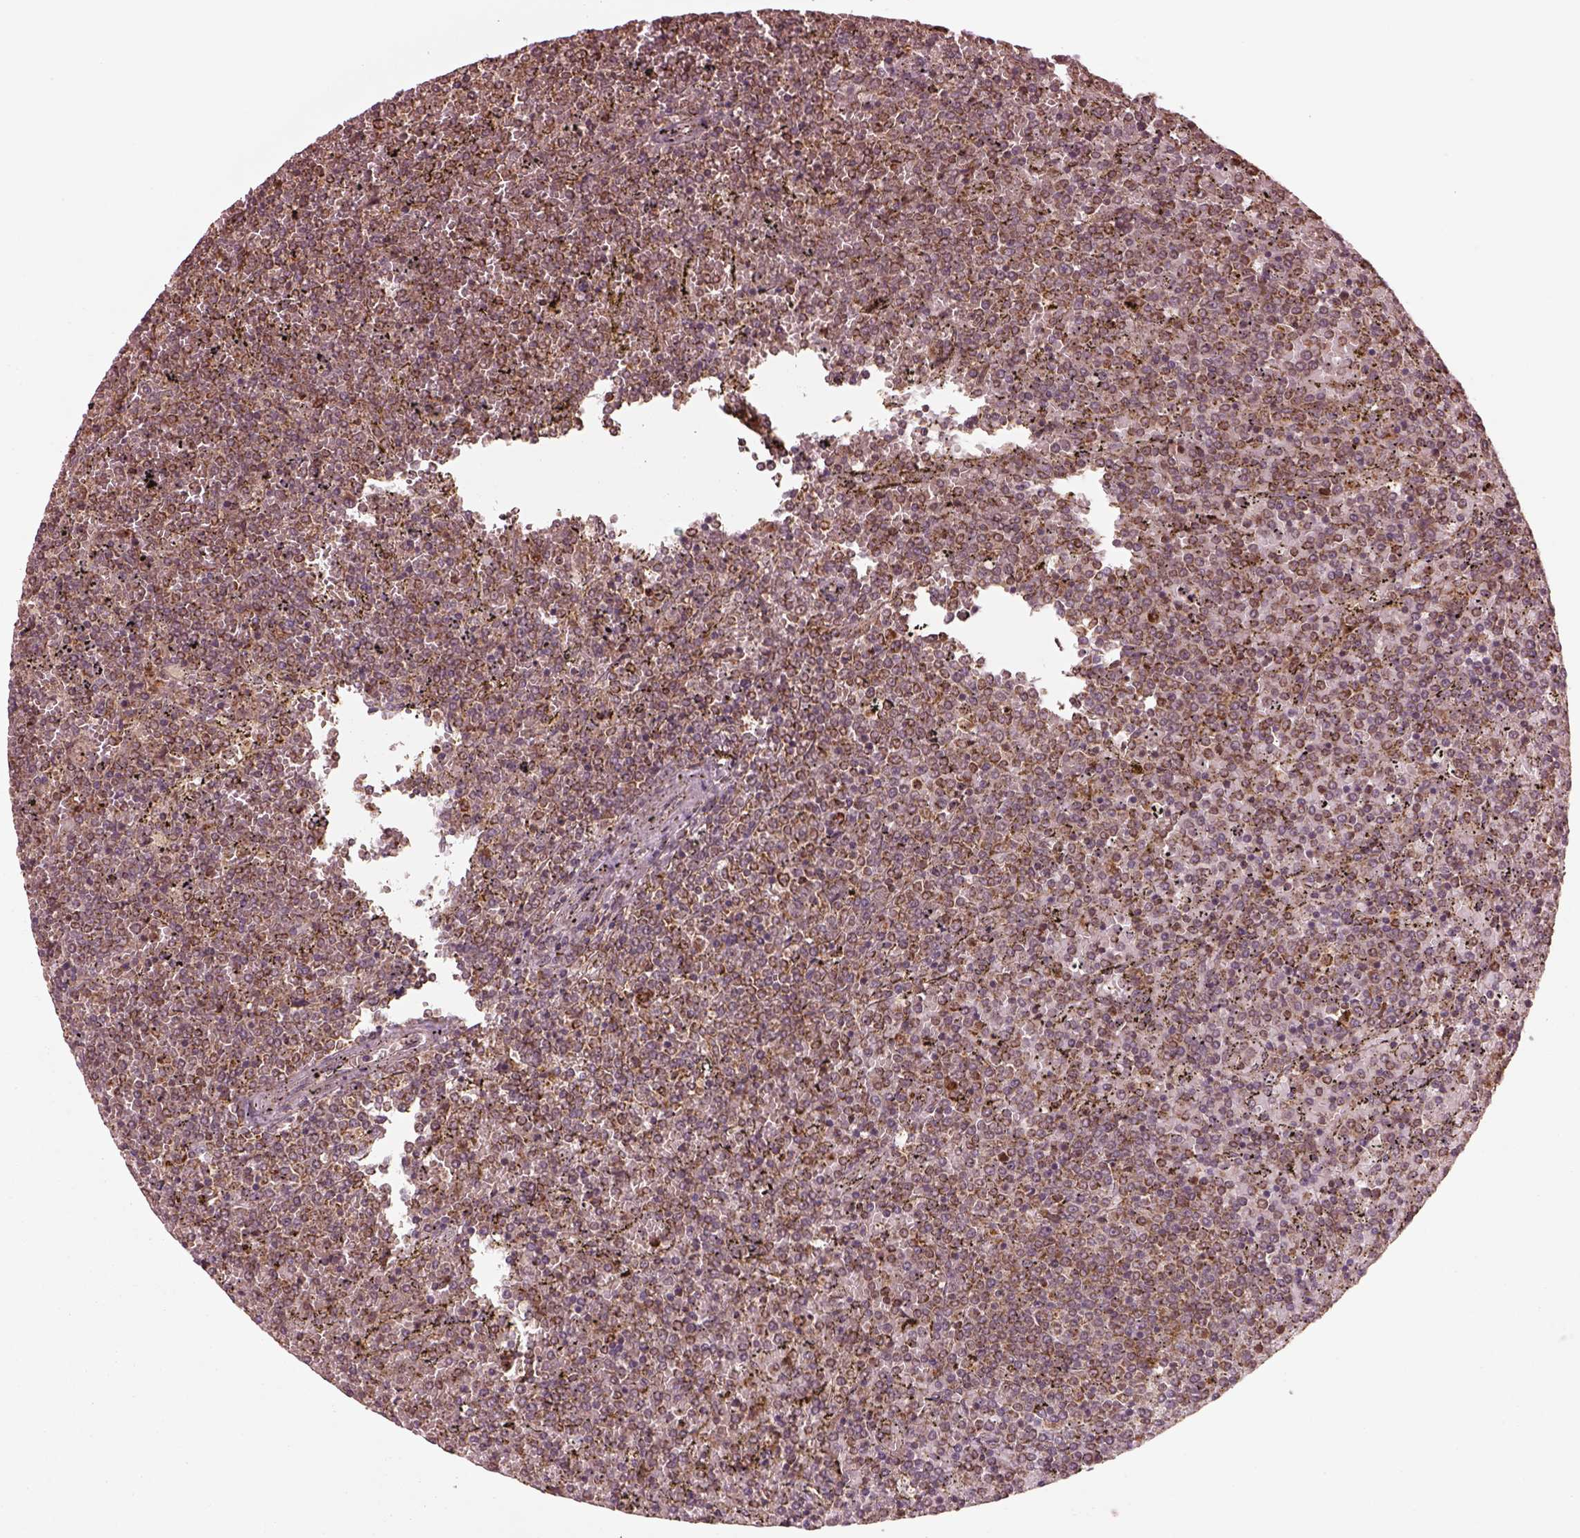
{"staining": {"intensity": "moderate", "quantity": "25%-75%", "location": "cytoplasmic/membranous"}, "tissue": "lymphoma", "cell_type": "Tumor cells", "image_type": "cancer", "snomed": [{"axis": "morphology", "description": "Malignant lymphoma, non-Hodgkin's type, Low grade"}, {"axis": "topography", "description": "Spleen"}], "caption": "Malignant lymphoma, non-Hodgkin's type (low-grade) stained with a protein marker reveals moderate staining in tumor cells.", "gene": "SEL1L3", "patient": {"sex": "female", "age": 77}}